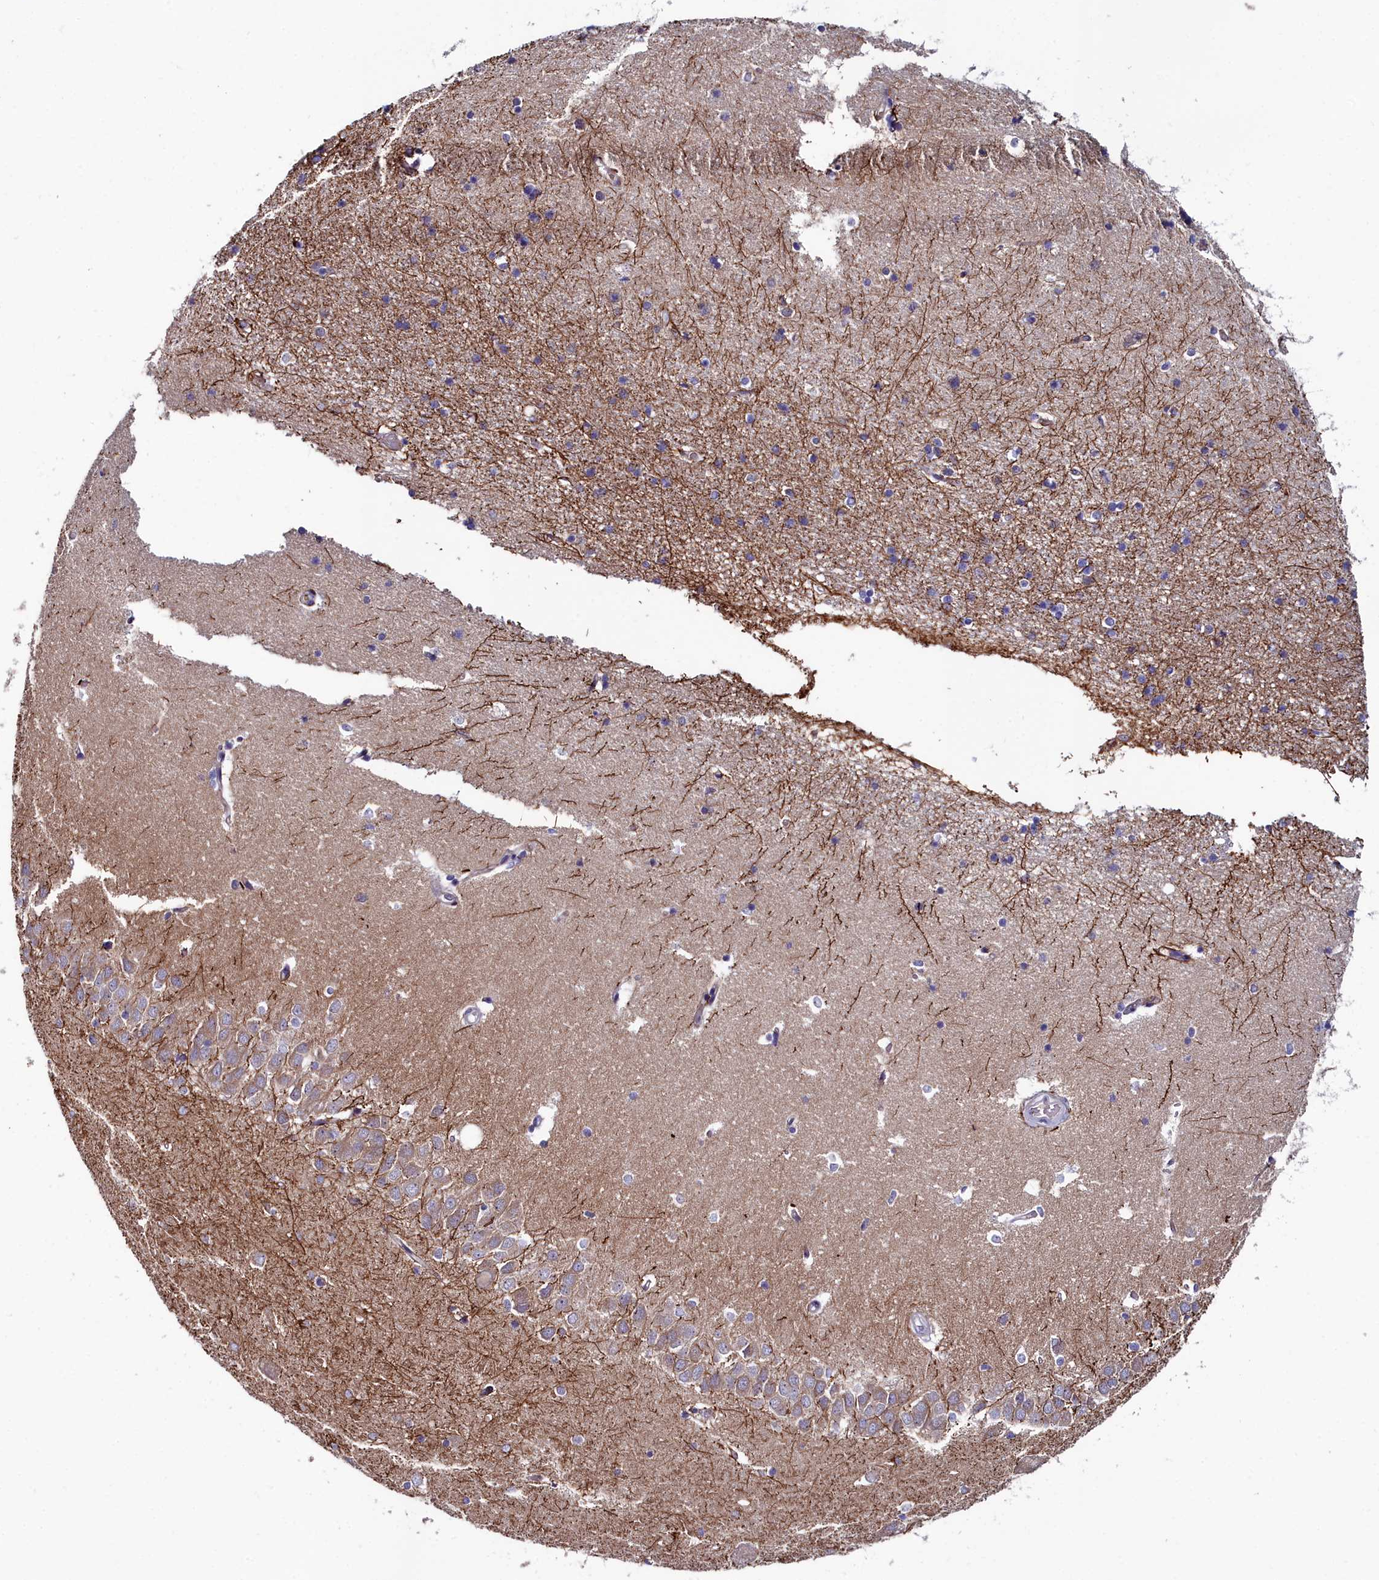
{"staining": {"intensity": "weak", "quantity": "<25%", "location": "cytoplasmic/membranous"}, "tissue": "hippocampus", "cell_type": "Glial cells", "image_type": "normal", "snomed": [{"axis": "morphology", "description": "Normal tissue, NOS"}, {"axis": "topography", "description": "Hippocampus"}], "caption": "High power microscopy micrograph of an IHC image of benign hippocampus, revealing no significant staining in glial cells.", "gene": "KCTD18", "patient": {"sex": "male", "age": 45}}